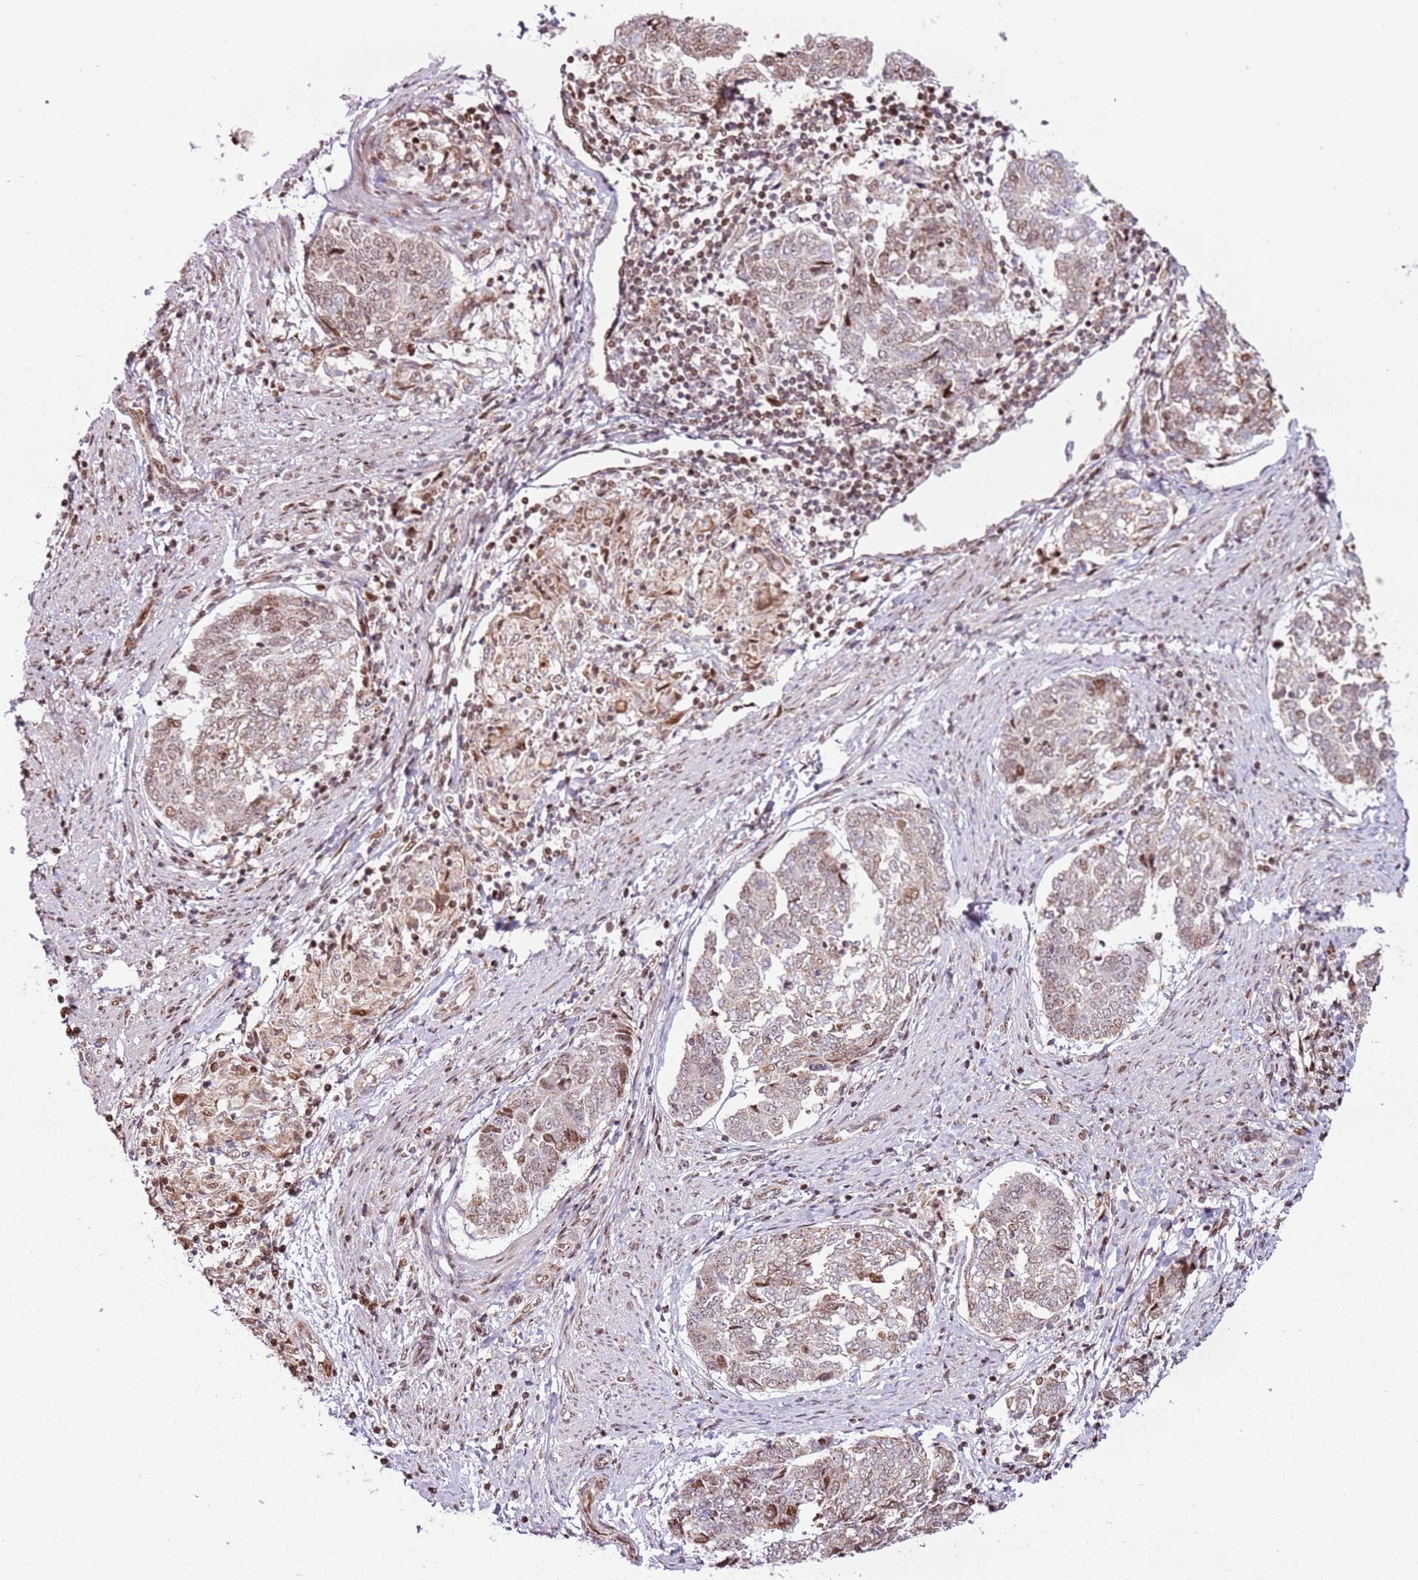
{"staining": {"intensity": "weak", "quantity": "<25%", "location": "nuclear"}, "tissue": "endometrial cancer", "cell_type": "Tumor cells", "image_type": "cancer", "snomed": [{"axis": "morphology", "description": "Adenocarcinoma, NOS"}, {"axis": "topography", "description": "Endometrium"}], "caption": "Micrograph shows no significant protein positivity in tumor cells of endometrial cancer. (Stains: DAB (3,3'-diaminobenzidine) immunohistochemistry (IHC) with hematoxylin counter stain, Microscopy: brightfield microscopy at high magnification).", "gene": "PCTP", "patient": {"sex": "female", "age": 80}}